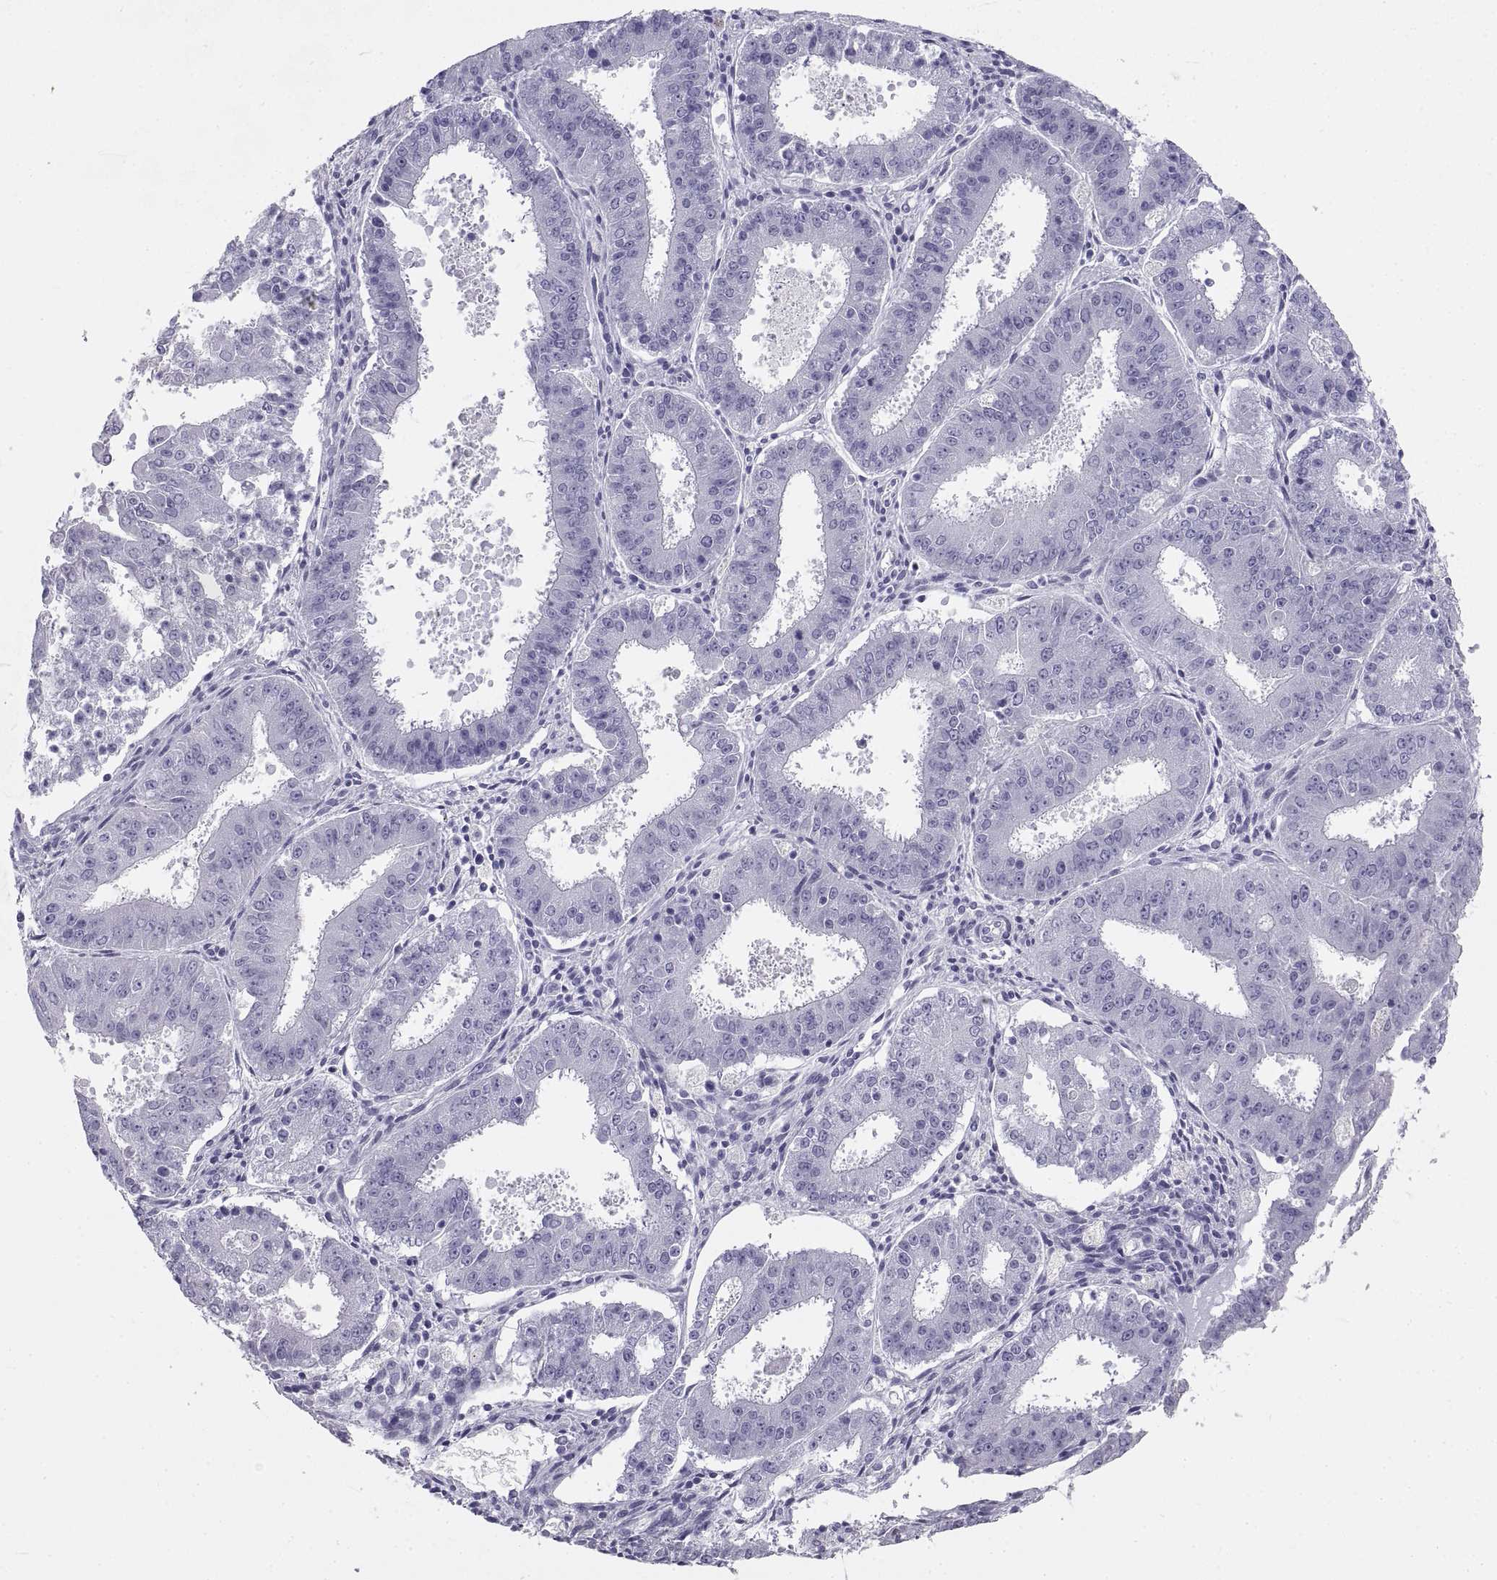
{"staining": {"intensity": "negative", "quantity": "none", "location": "none"}, "tissue": "ovarian cancer", "cell_type": "Tumor cells", "image_type": "cancer", "snomed": [{"axis": "morphology", "description": "Carcinoma, endometroid"}, {"axis": "topography", "description": "Ovary"}], "caption": "Micrograph shows no protein positivity in tumor cells of ovarian endometroid carcinoma tissue.", "gene": "RLBP1", "patient": {"sex": "female", "age": 42}}